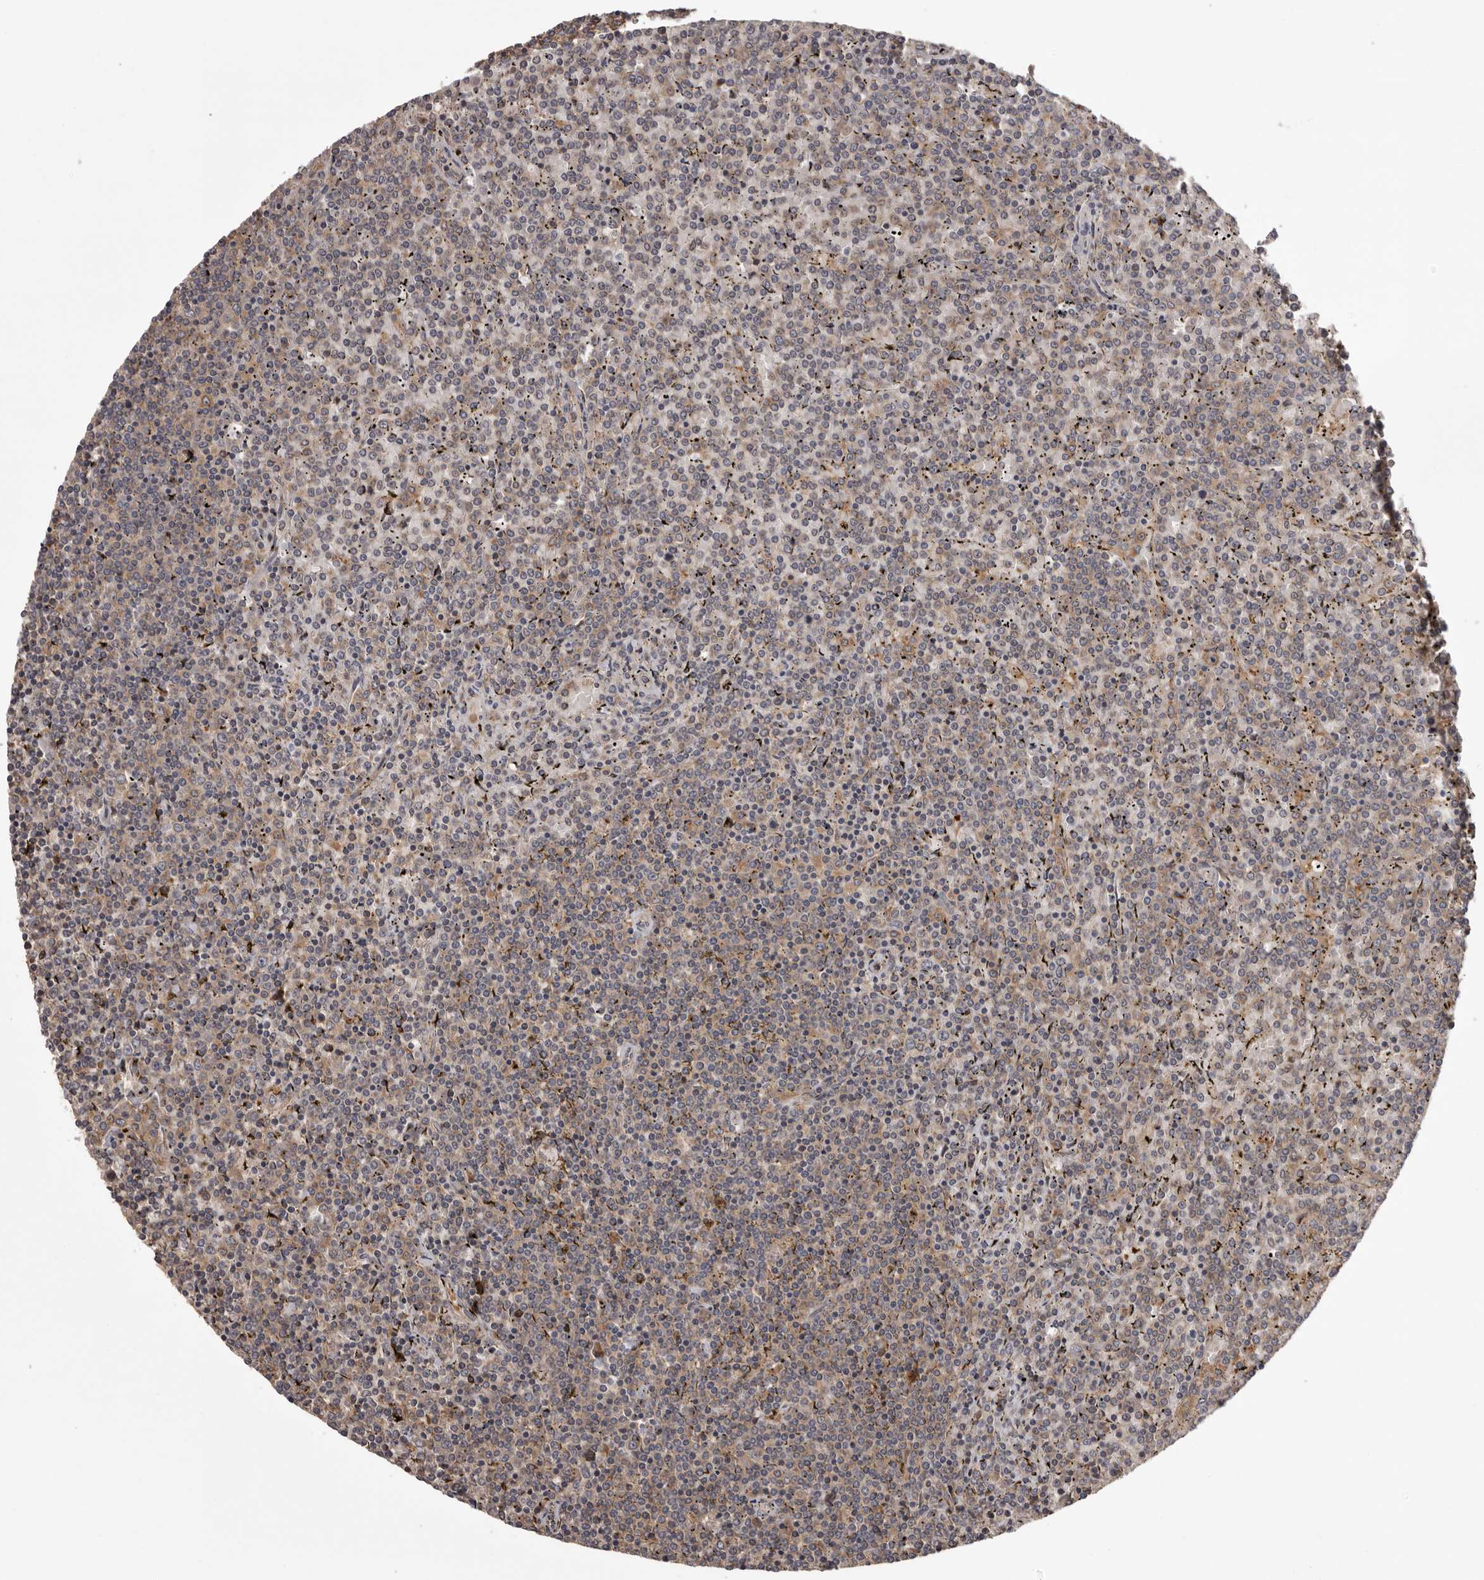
{"staining": {"intensity": "negative", "quantity": "none", "location": "none"}, "tissue": "lymphoma", "cell_type": "Tumor cells", "image_type": "cancer", "snomed": [{"axis": "morphology", "description": "Malignant lymphoma, non-Hodgkin's type, Low grade"}, {"axis": "topography", "description": "Spleen"}], "caption": "Tumor cells are negative for protein expression in human lymphoma.", "gene": "DARS1", "patient": {"sex": "female", "age": 19}}